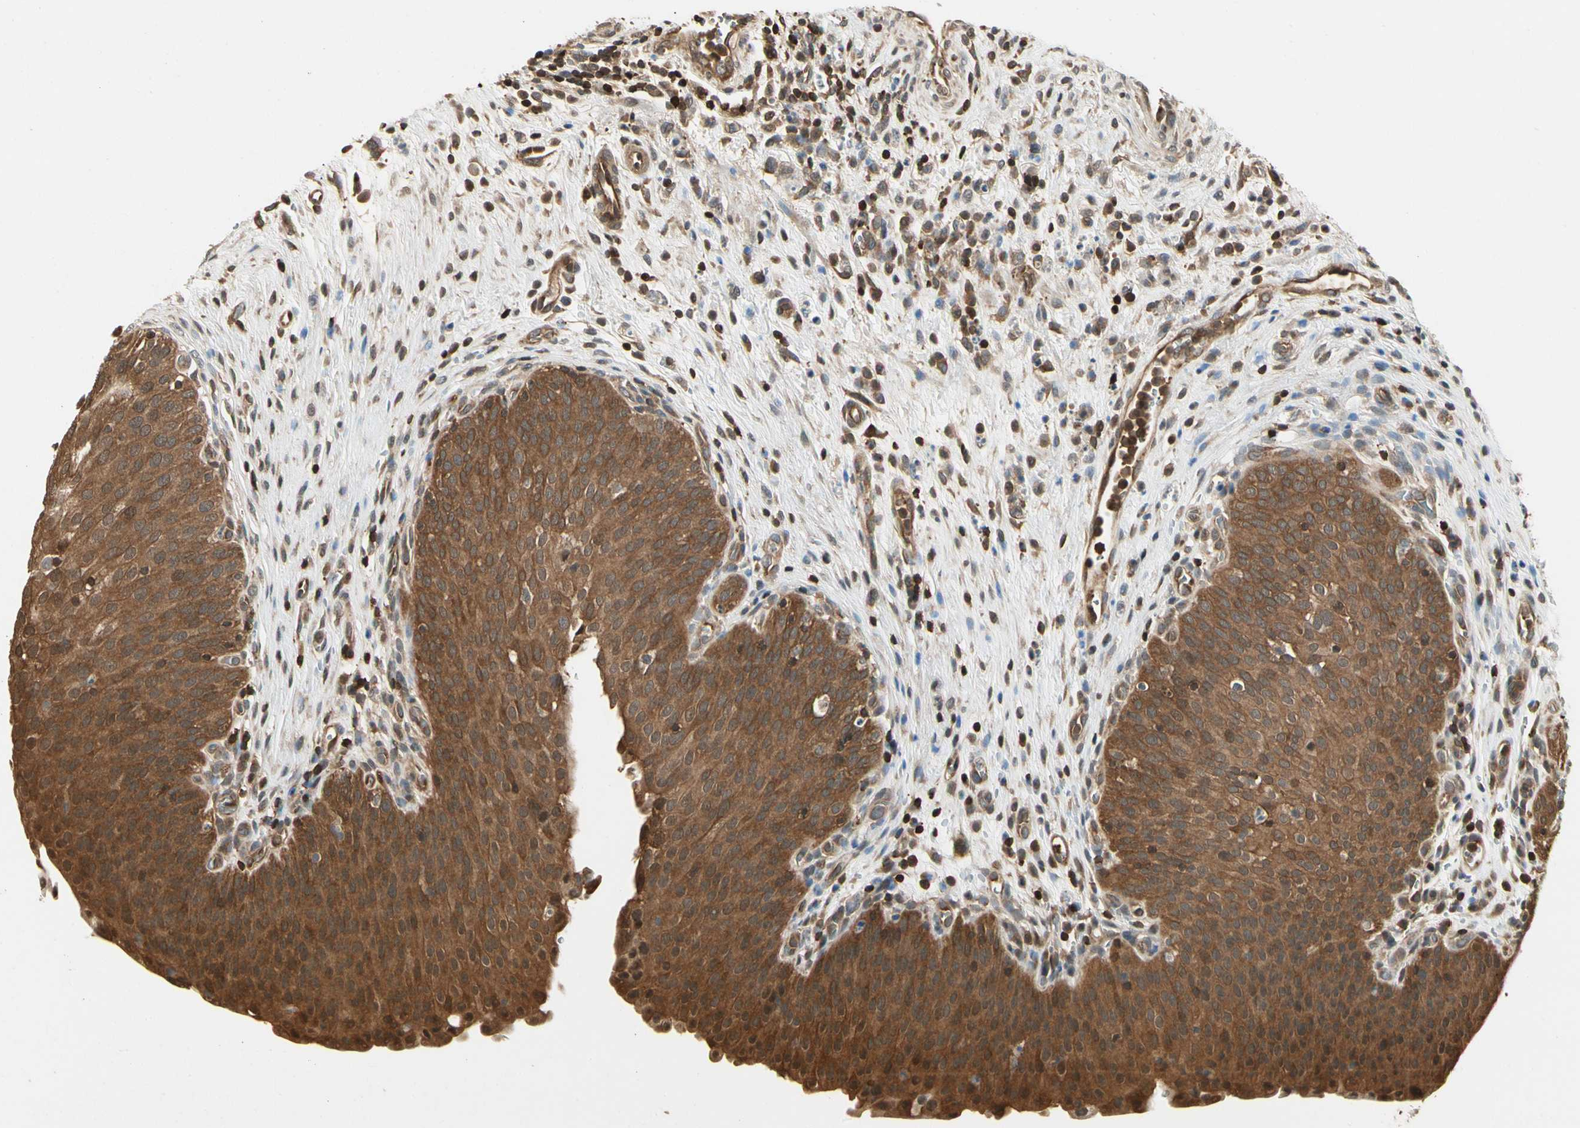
{"staining": {"intensity": "strong", "quantity": ">75%", "location": "cytoplasmic/membranous"}, "tissue": "urinary bladder", "cell_type": "Urothelial cells", "image_type": "normal", "snomed": [{"axis": "morphology", "description": "Normal tissue, NOS"}, {"axis": "morphology", "description": "Dysplasia, NOS"}, {"axis": "topography", "description": "Urinary bladder"}], "caption": "A photomicrograph showing strong cytoplasmic/membranous positivity in approximately >75% of urothelial cells in benign urinary bladder, as visualized by brown immunohistochemical staining.", "gene": "YWHAB", "patient": {"sex": "male", "age": 35}}